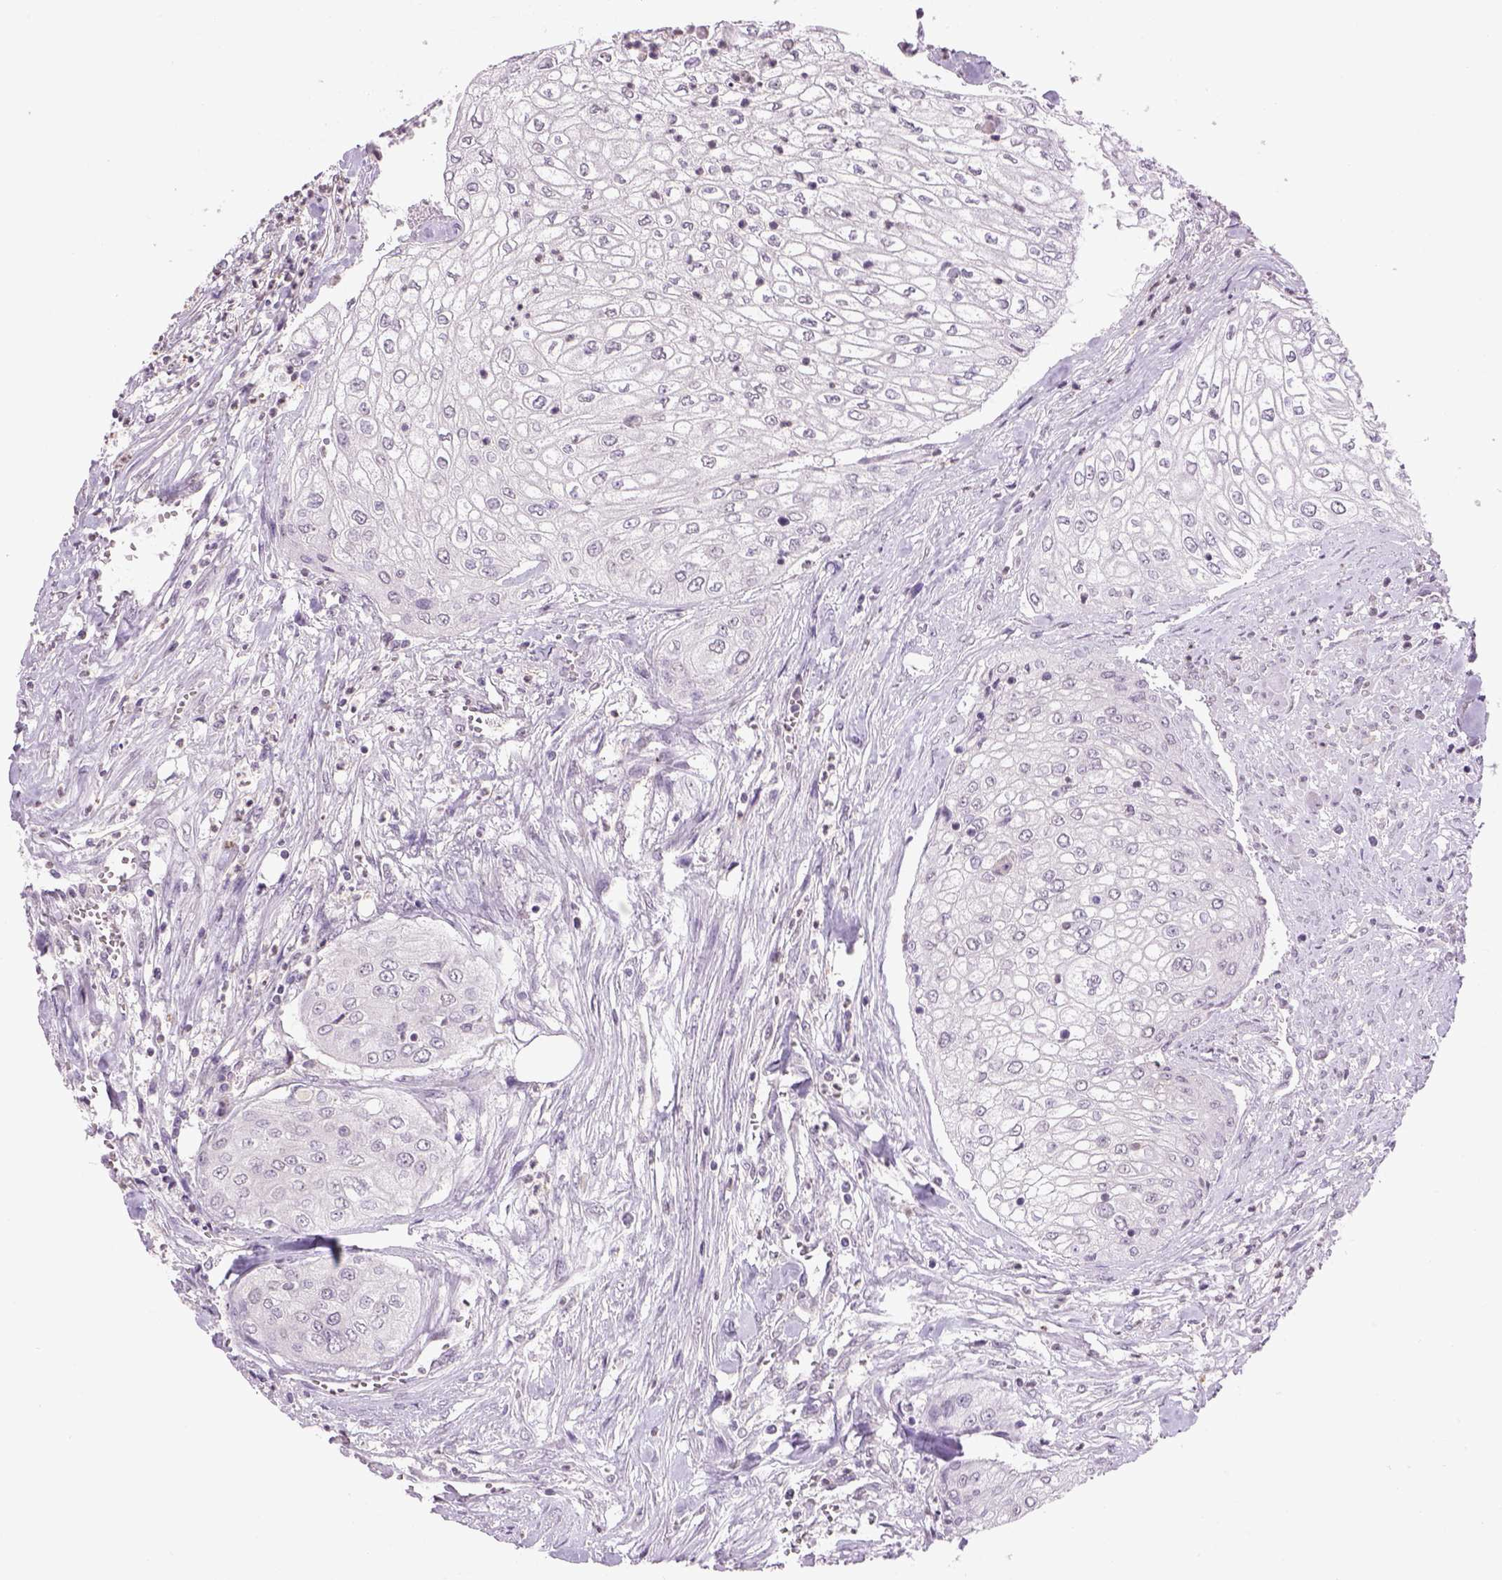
{"staining": {"intensity": "negative", "quantity": "none", "location": "none"}, "tissue": "urothelial cancer", "cell_type": "Tumor cells", "image_type": "cancer", "snomed": [{"axis": "morphology", "description": "Urothelial carcinoma, High grade"}, {"axis": "topography", "description": "Urinary bladder"}], "caption": "An immunohistochemistry (IHC) image of urothelial cancer is shown. There is no staining in tumor cells of urothelial cancer. (DAB (3,3'-diaminobenzidine) immunohistochemistry, high magnification).", "gene": "PRRT1", "patient": {"sex": "male", "age": 62}}